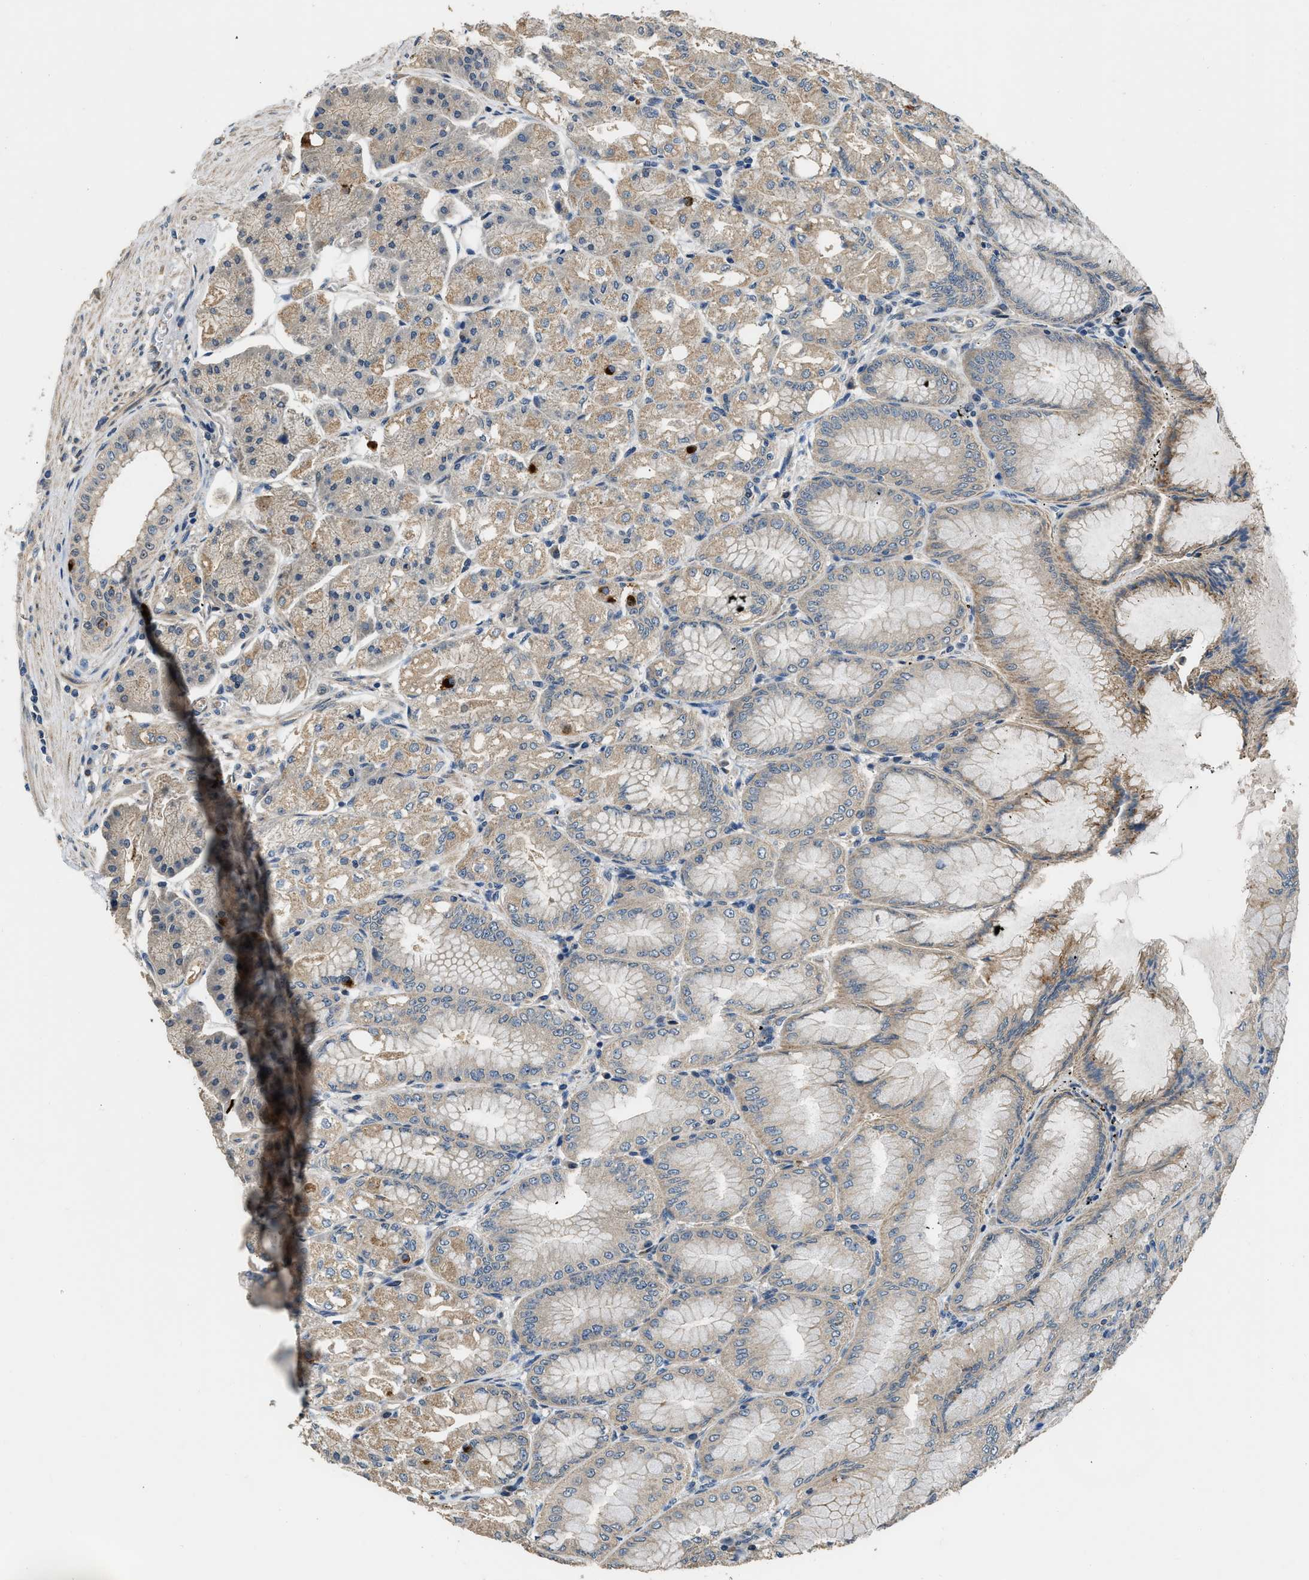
{"staining": {"intensity": "strong", "quantity": "25%-75%", "location": "cytoplasmic/membranous"}, "tissue": "stomach", "cell_type": "Glandular cells", "image_type": "normal", "snomed": [{"axis": "morphology", "description": "Normal tissue, NOS"}, {"axis": "topography", "description": "Stomach, lower"}], "caption": "Unremarkable stomach exhibits strong cytoplasmic/membranous positivity in about 25%-75% of glandular cells, visualized by immunohistochemistry.", "gene": "IL3RA", "patient": {"sex": "male", "age": 71}}